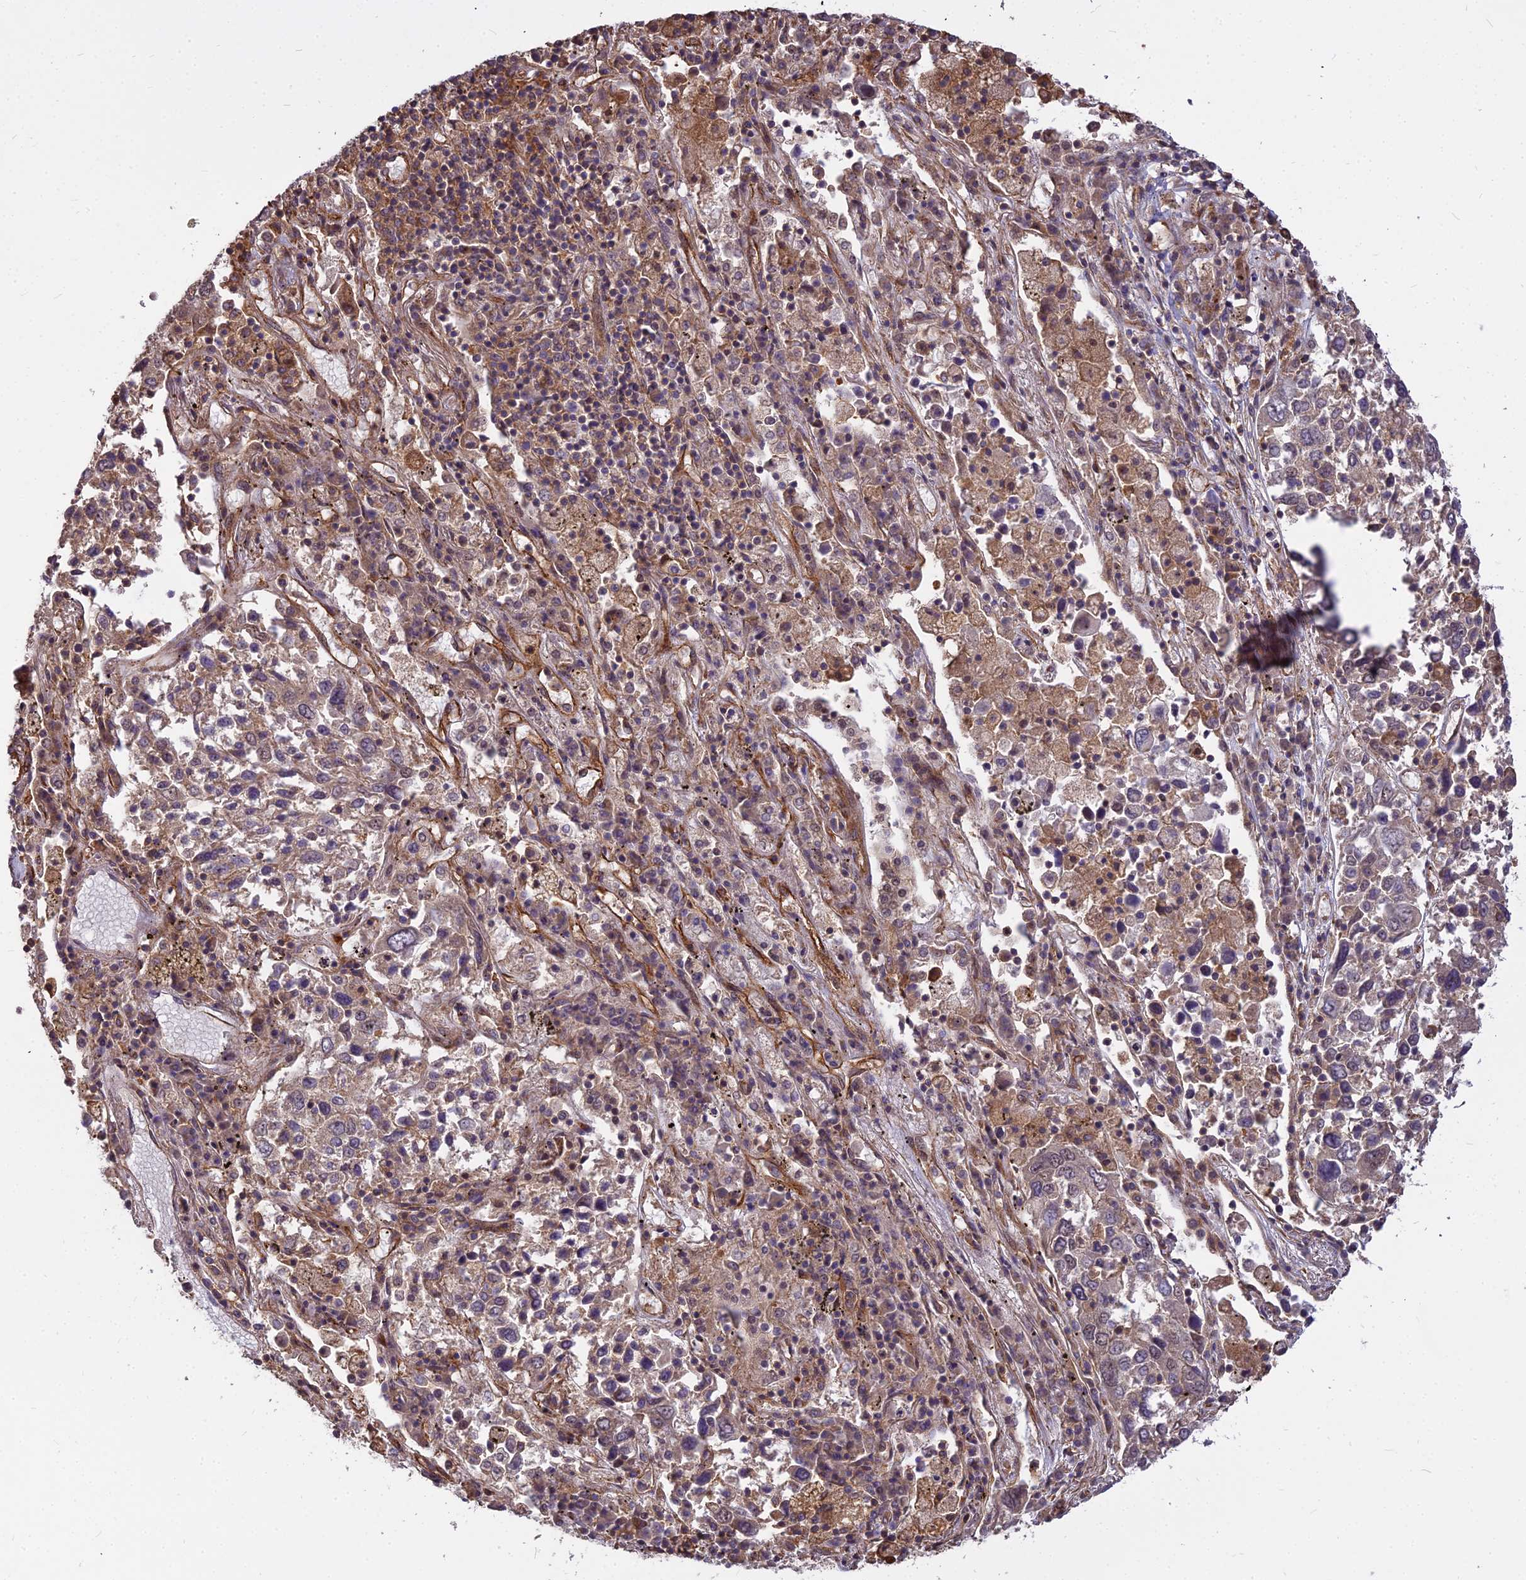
{"staining": {"intensity": "moderate", "quantity": ">75%", "location": "cytoplasmic/membranous,nuclear"}, "tissue": "lung cancer", "cell_type": "Tumor cells", "image_type": "cancer", "snomed": [{"axis": "morphology", "description": "Squamous cell carcinoma, NOS"}, {"axis": "topography", "description": "Lung"}], "caption": "Human squamous cell carcinoma (lung) stained with a protein marker exhibits moderate staining in tumor cells.", "gene": "TCEA3", "patient": {"sex": "male", "age": 65}}